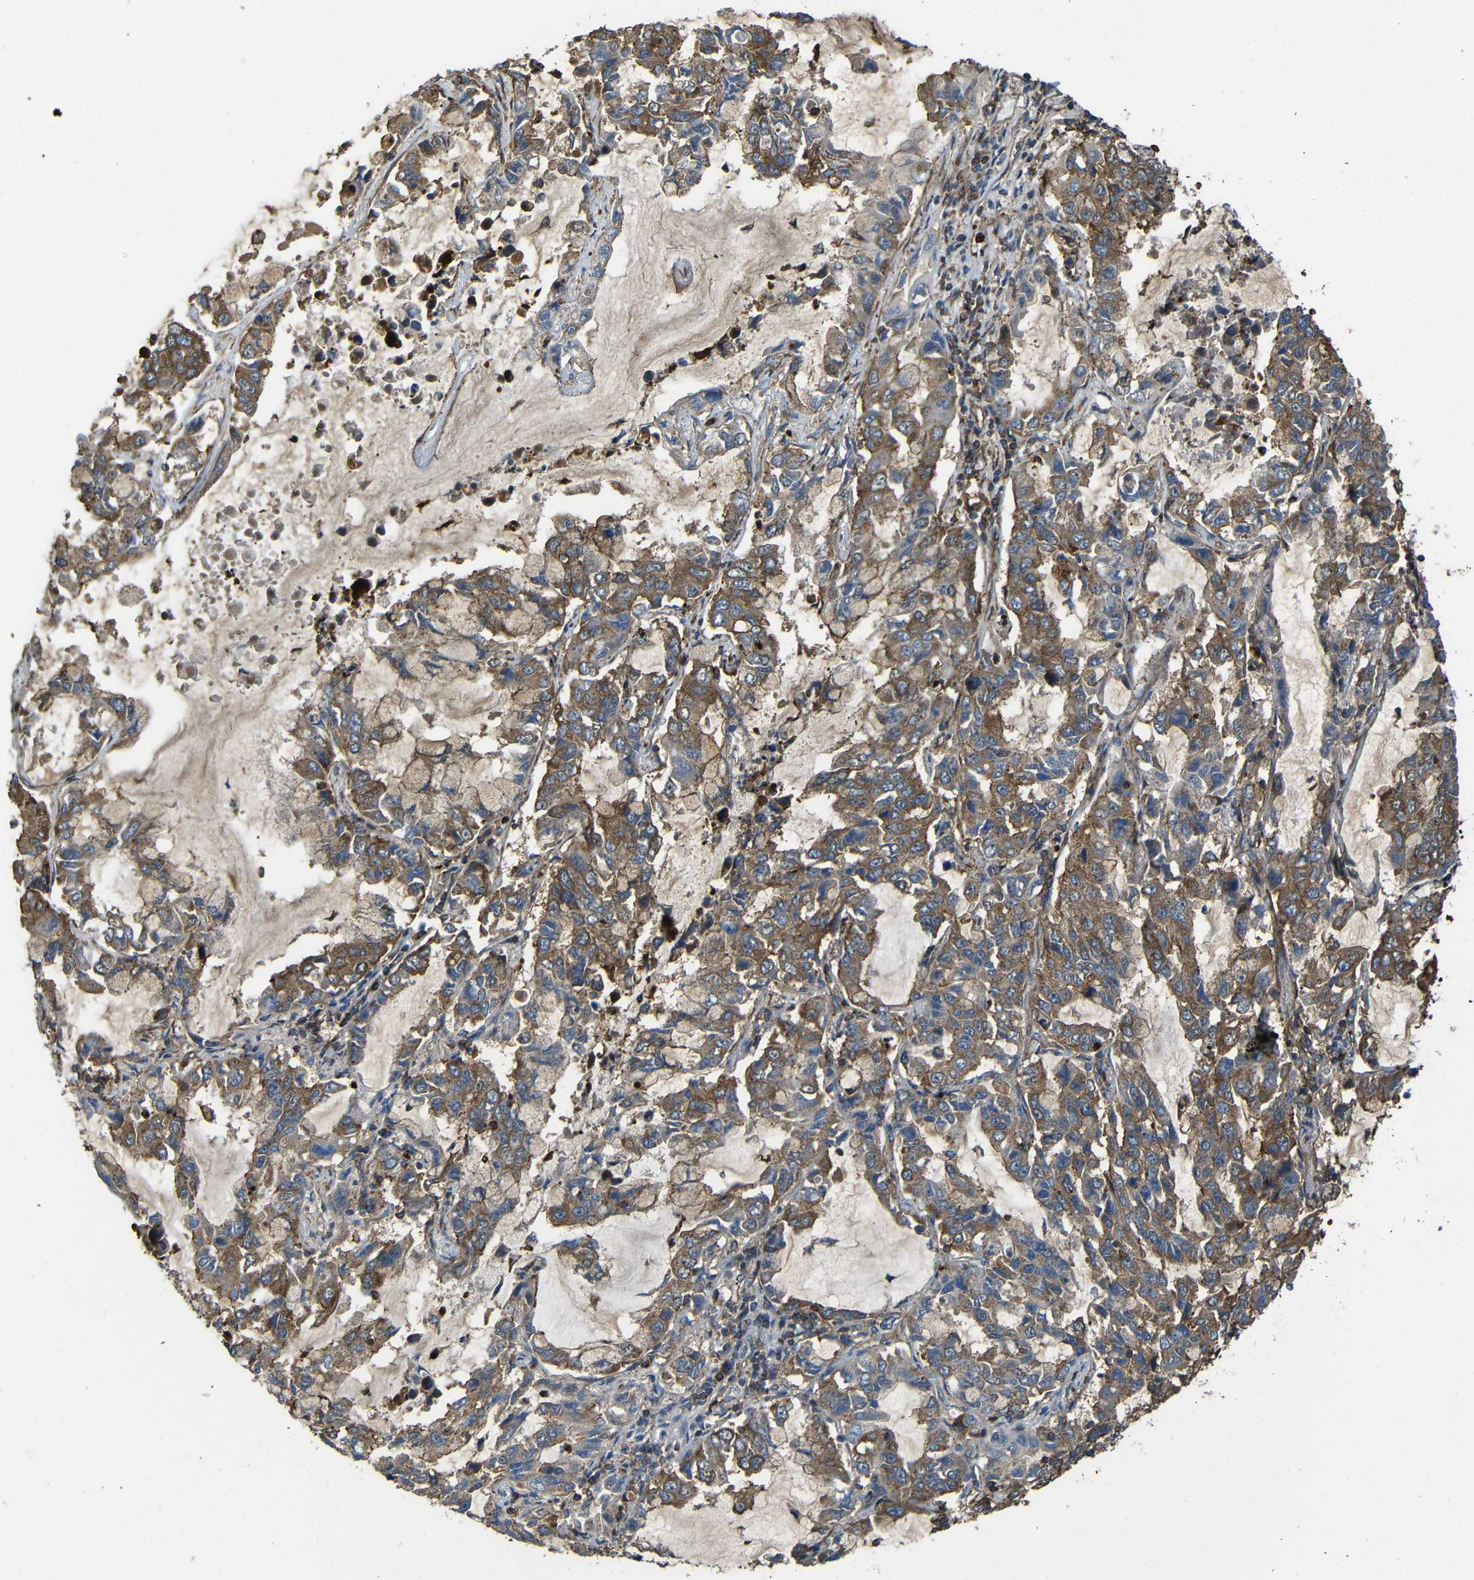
{"staining": {"intensity": "moderate", "quantity": ">75%", "location": "cytoplasmic/membranous"}, "tissue": "lung cancer", "cell_type": "Tumor cells", "image_type": "cancer", "snomed": [{"axis": "morphology", "description": "Adenocarcinoma, NOS"}, {"axis": "topography", "description": "Lung"}], "caption": "A medium amount of moderate cytoplasmic/membranous positivity is identified in about >75% of tumor cells in lung adenocarcinoma tissue. Nuclei are stained in blue.", "gene": "PTCH1", "patient": {"sex": "male", "age": 64}}